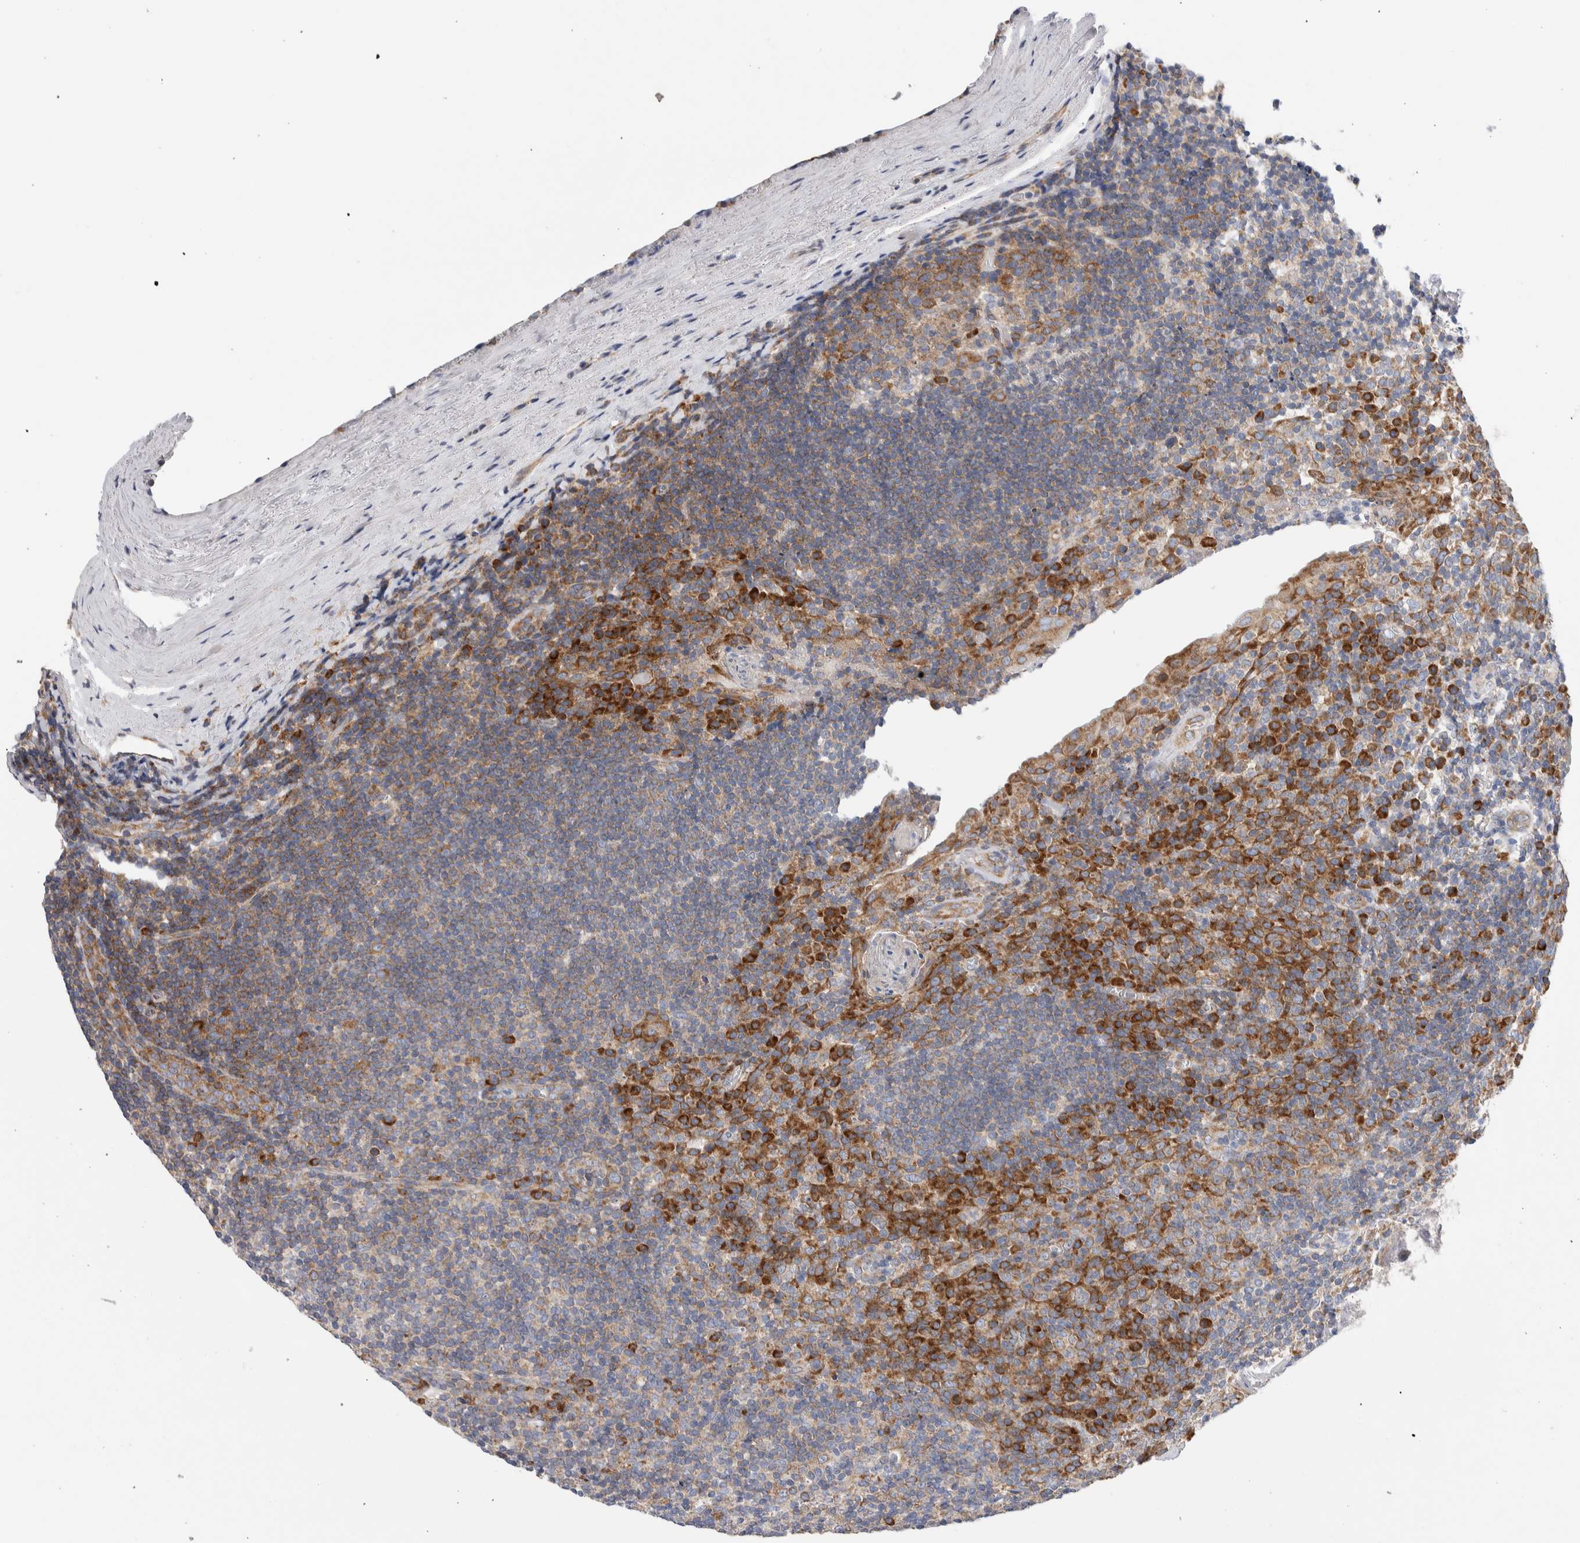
{"staining": {"intensity": "moderate", "quantity": ">75%", "location": "cytoplasmic/membranous"}, "tissue": "tonsil", "cell_type": "Germinal center cells", "image_type": "normal", "snomed": [{"axis": "morphology", "description": "Normal tissue, NOS"}, {"axis": "topography", "description": "Tonsil"}], "caption": "Immunohistochemical staining of benign human tonsil reveals moderate cytoplasmic/membranous protein positivity in about >75% of germinal center cells. The staining was performed using DAB to visualize the protein expression in brown, while the nuclei were stained in blue with hematoxylin (Magnification: 20x).", "gene": "RACK1", "patient": {"sex": "male", "age": 37}}